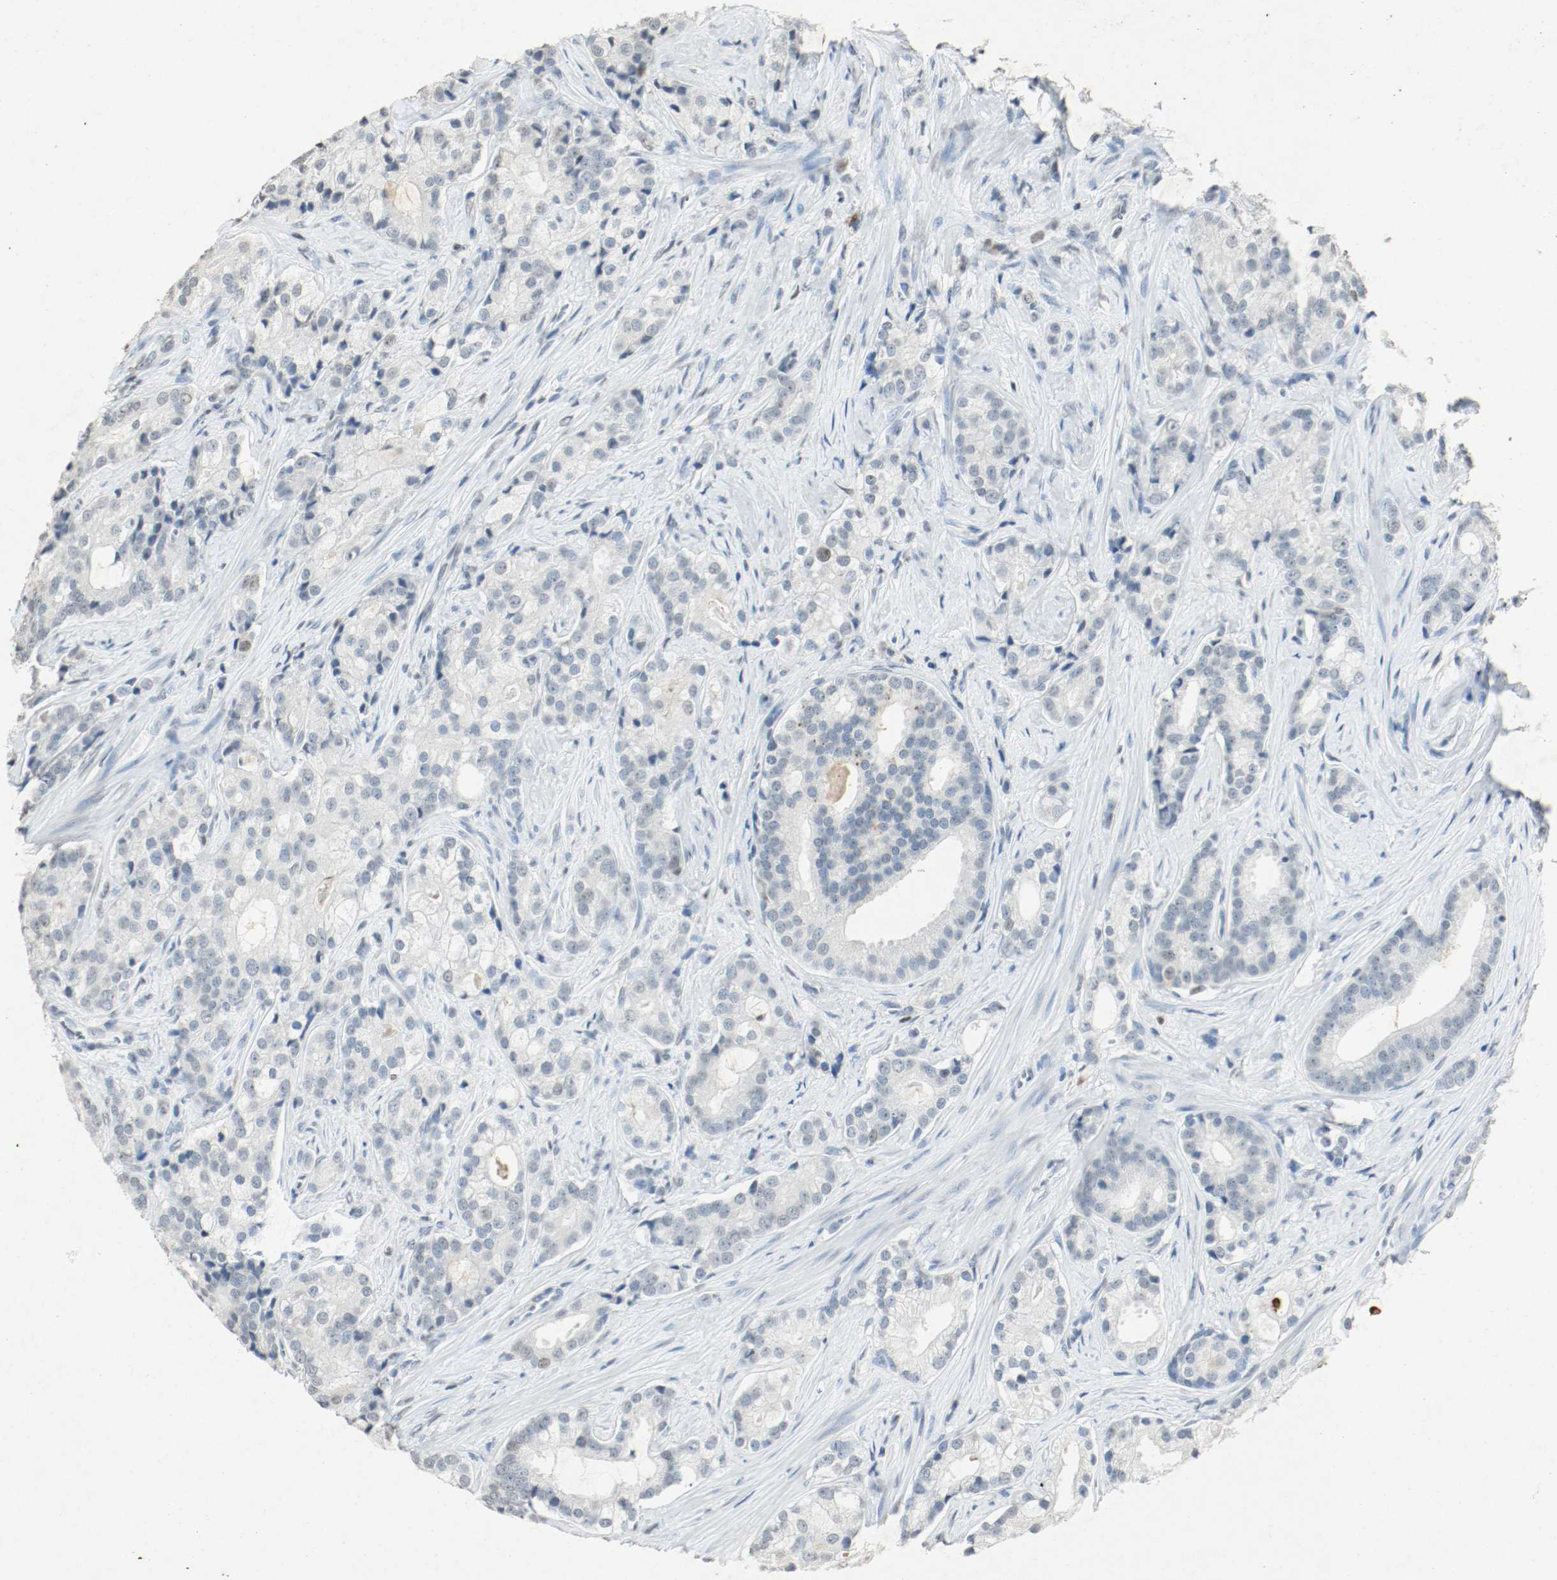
{"staining": {"intensity": "negative", "quantity": "none", "location": "none"}, "tissue": "prostate cancer", "cell_type": "Tumor cells", "image_type": "cancer", "snomed": [{"axis": "morphology", "description": "Adenocarcinoma, Low grade"}, {"axis": "topography", "description": "Prostate"}], "caption": "Tumor cells are negative for brown protein staining in prostate cancer. (DAB (3,3'-diaminobenzidine) immunohistochemistry, high magnification).", "gene": "DNMT1", "patient": {"sex": "male", "age": 58}}